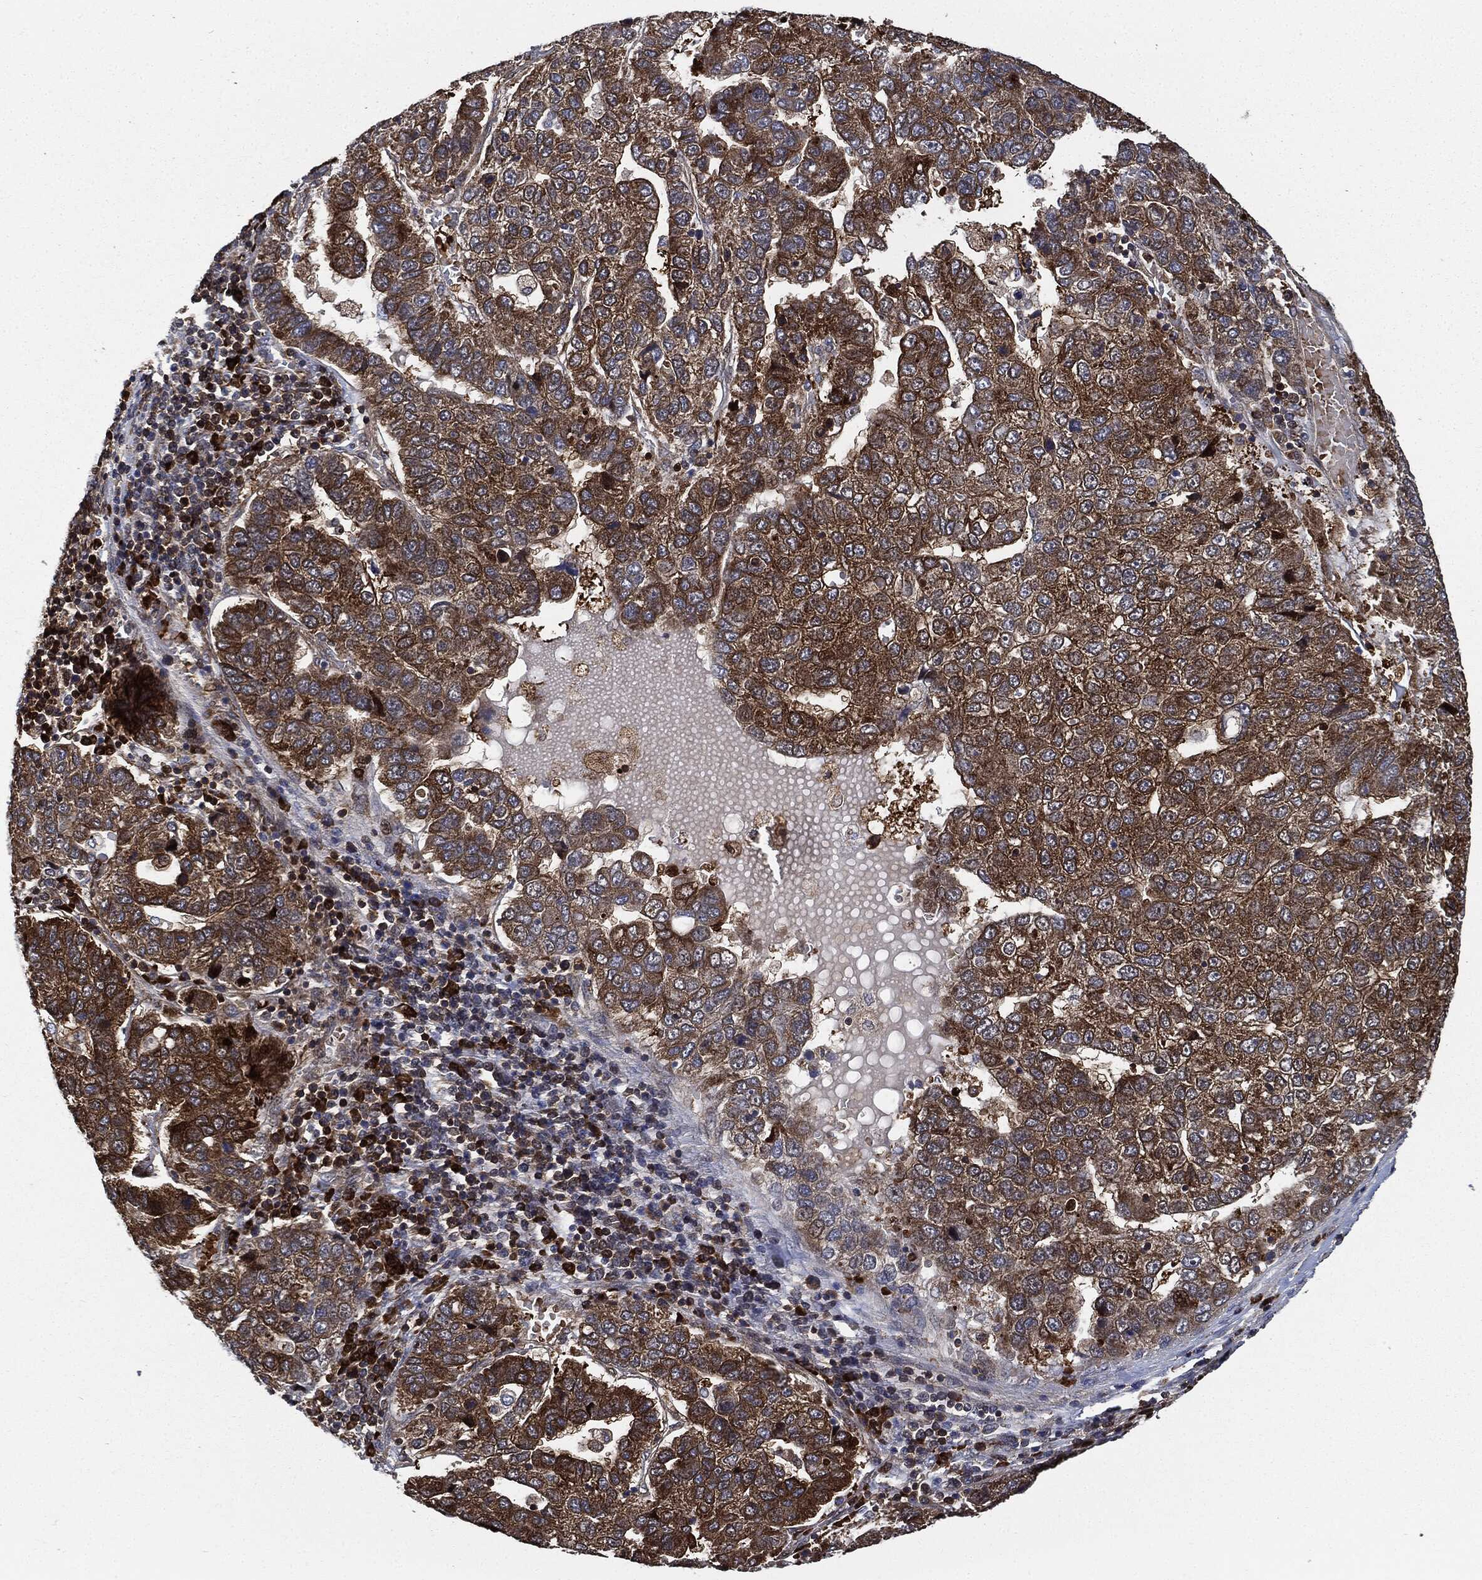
{"staining": {"intensity": "strong", "quantity": "25%-75%", "location": "cytoplasmic/membranous"}, "tissue": "pancreatic cancer", "cell_type": "Tumor cells", "image_type": "cancer", "snomed": [{"axis": "morphology", "description": "Adenocarcinoma, NOS"}, {"axis": "topography", "description": "Pancreas"}], "caption": "Strong cytoplasmic/membranous staining for a protein is identified in about 25%-75% of tumor cells of adenocarcinoma (pancreatic) using IHC.", "gene": "PRDX2", "patient": {"sex": "female", "age": 61}}